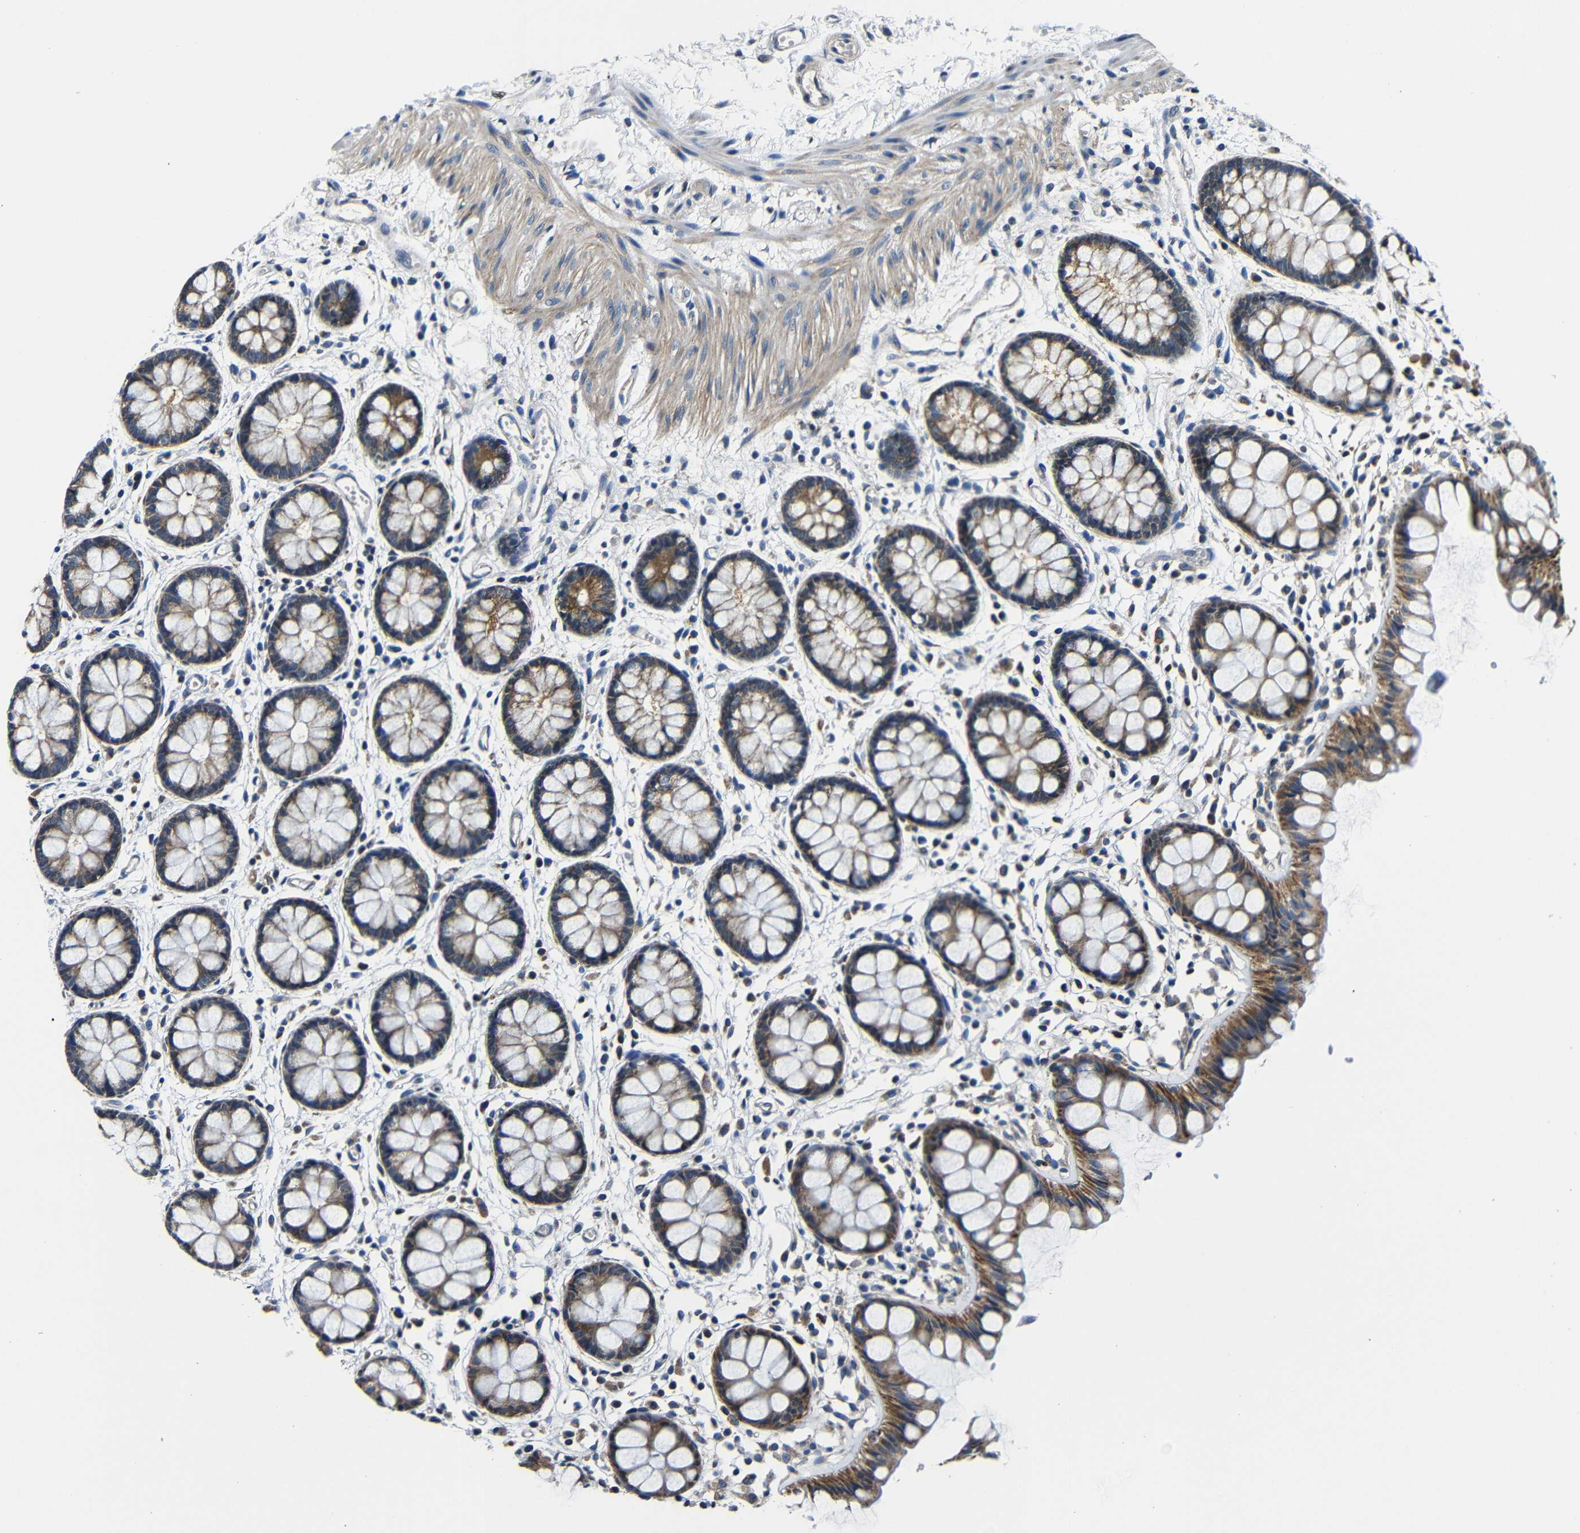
{"staining": {"intensity": "moderate", "quantity": ">75%", "location": "cytoplasmic/membranous"}, "tissue": "rectum", "cell_type": "Glandular cells", "image_type": "normal", "snomed": [{"axis": "morphology", "description": "Normal tissue, NOS"}, {"axis": "topography", "description": "Rectum"}], "caption": "Benign rectum was stained to show a protein in brown. There is medium levels of moderate cytoplasmic/membranous expression in about >75% of glandular cells. (brown staining indicates protein expression, while blue staining denotes nuclei).", "gene": "FKBP14", "patient": {"sex": "female", "age": 66}}